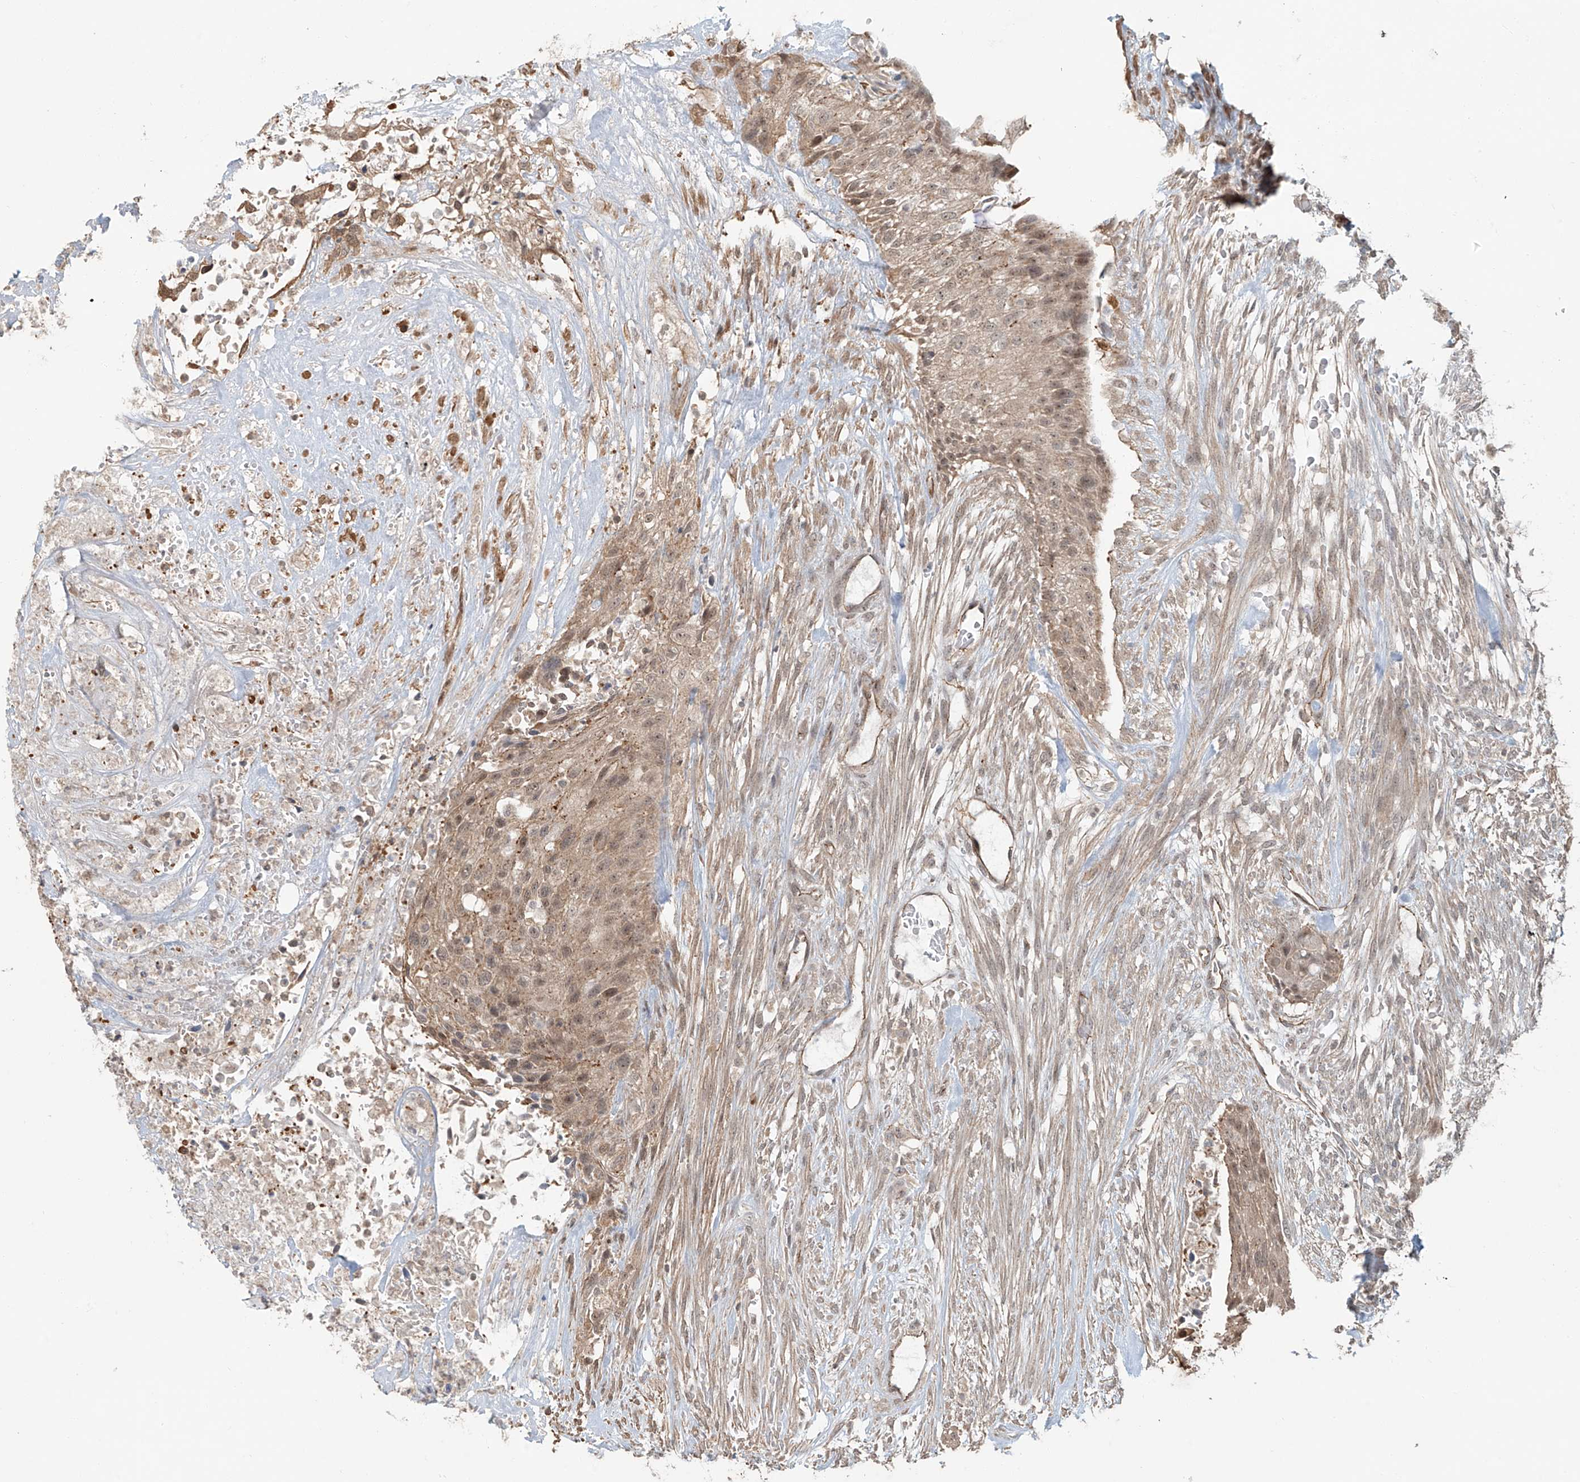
{"staining": {"intensity": "moderate", "quantity": ">75%", "location": "cytoplasmic/membranous,nuclear"}, "tissue": "urothelial cancer", "cell_type": "Tumor cells", "image_type": "cancer", "snomed": [{"axis": "morphology", "description": "Urothelial carcinoma, High grade"}, {"axis": "topography", "description": "Urinary bladder"}], "caption": "Immunohistochemistry (IHC) (DAB) staining of urothelial cancer shows moderate cytoplasmic/membranous and nuclear protein staining in approximately >75% of tumor cells. Immunohistochemistry (IHC) stains the protein in brown and the nuclei are stained blue.", "gene": "ZNF16", "patient": {"sex": "male", "age": 35}}